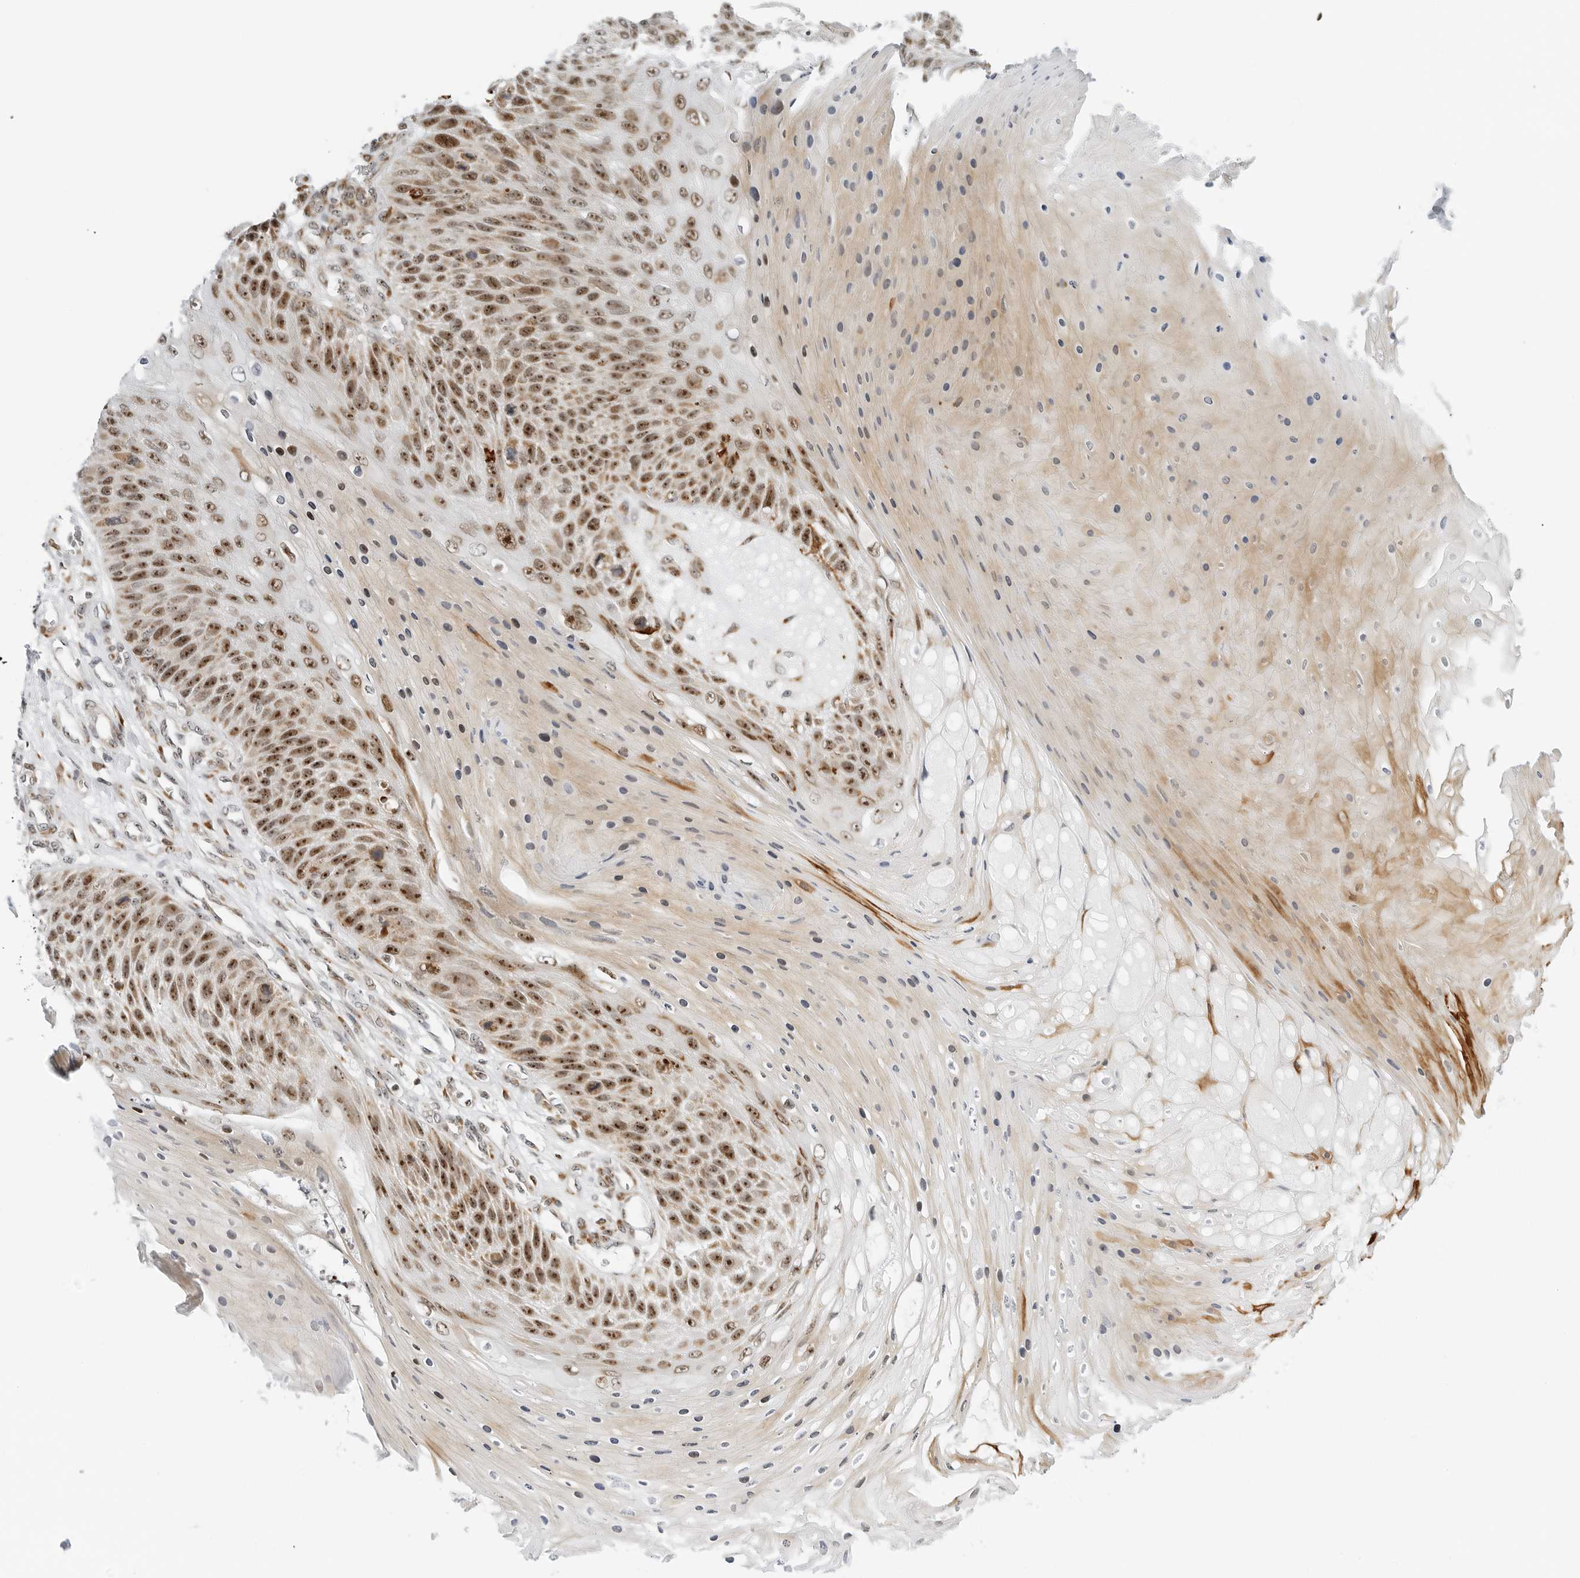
{"staining": {"intensity": "strong", "quantity": "<25%", "location": "cytoplasmic/membranous,nuclear"}, "tissue": "skin cancer", "cell_type": "Tumor cells", "image_type": "cancer", "snomed": [{"axis": "morphology", "description": "Squamous cell carcinoma, NOS"}, {"axis": "topography", "description": "Skin"}], "caption": "Squamous cell carcinoma (skin) tissue exhibits strong cytoplasmic/membranous and nuclear positivity in approximately <25% of tumor cells, visualized by immunohistochemistry.", "gene": "RIMKLA", "patient": {"sex": "female", "age": 88}}